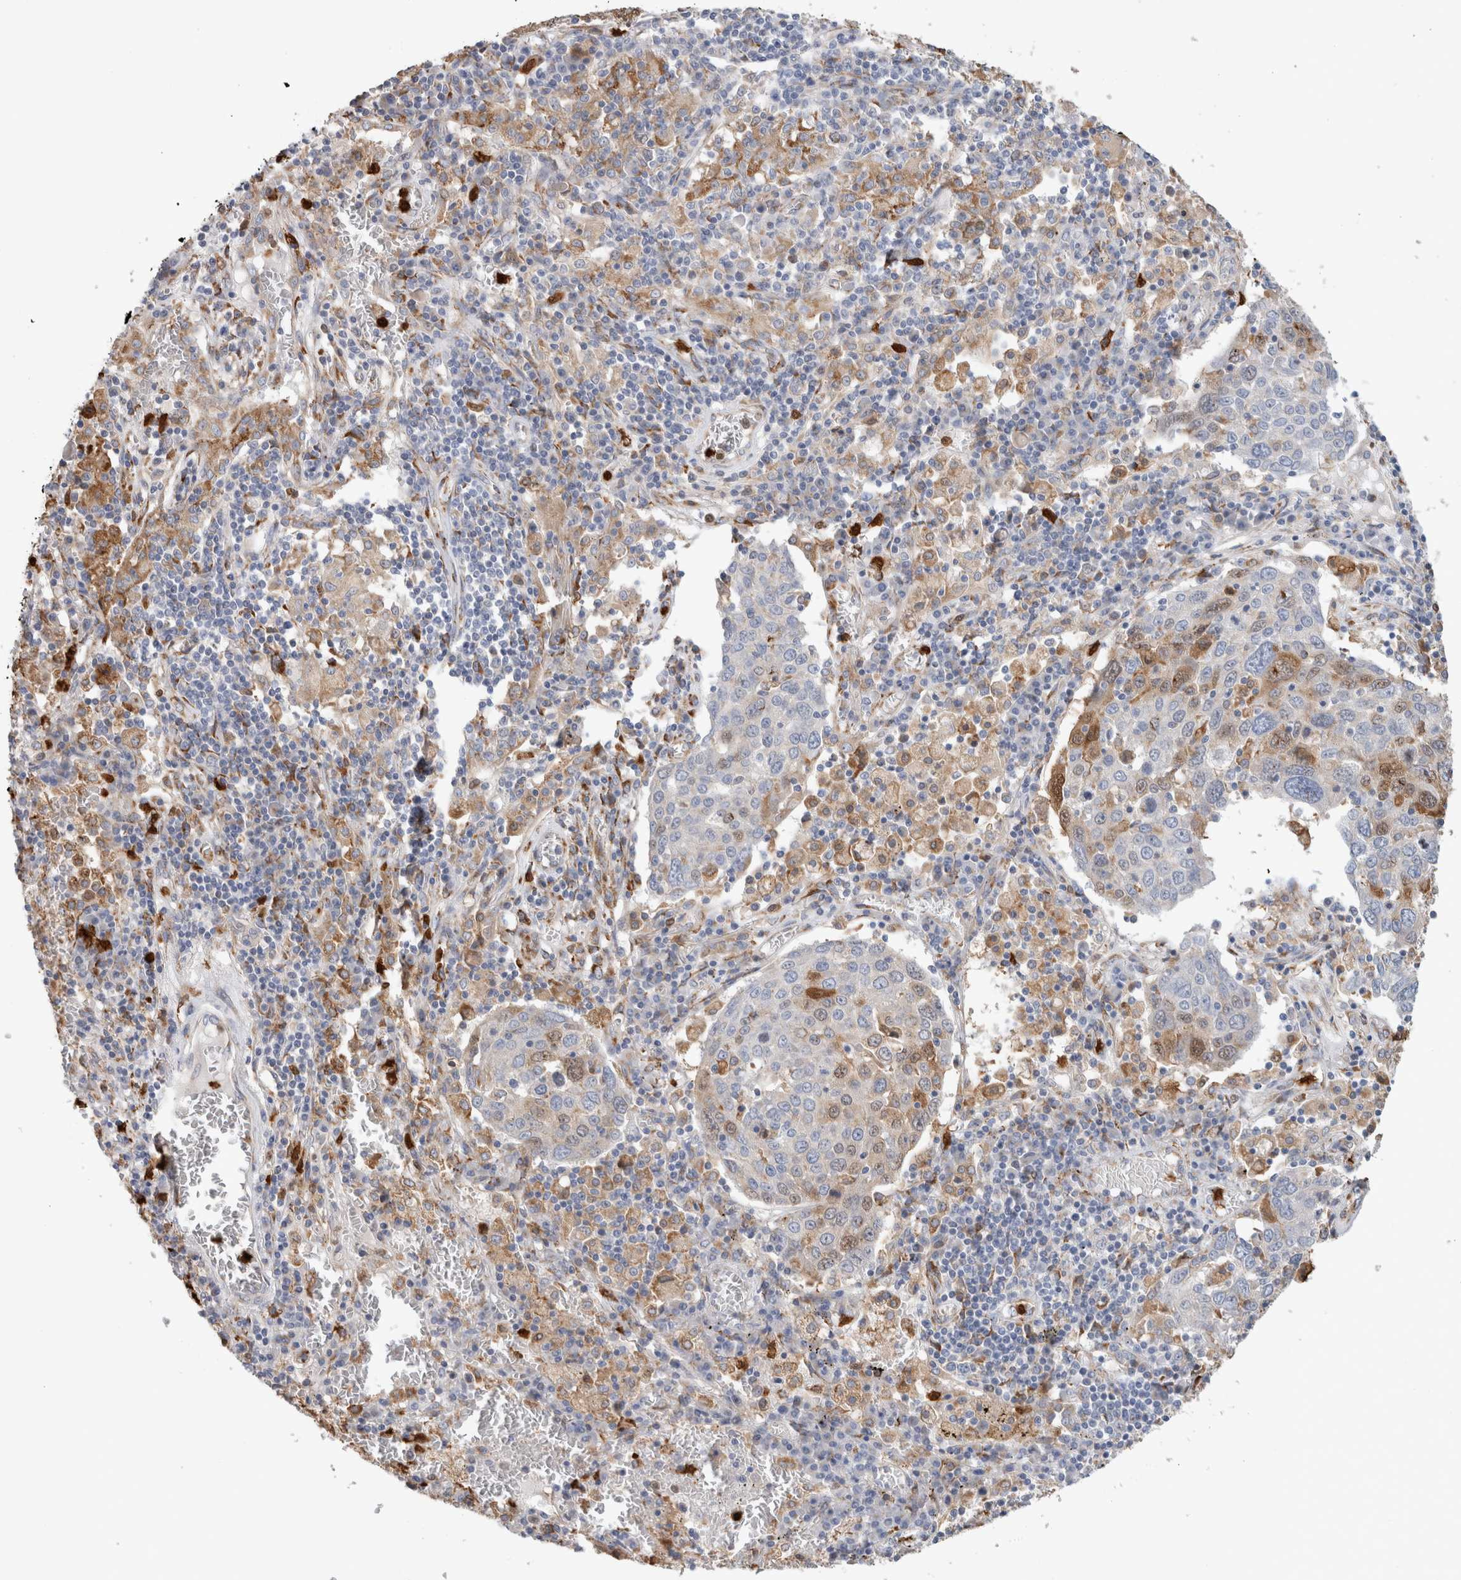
{"staining": {"intensity": "moderate", "quantity": "<25%", "location": "cytoplasmic/membranous"}, "tissue": "lung cancer", "cell_type": "Tumor cells", "image_type": "cancer", "snomed": [{"axis": "morphology", "description": "Squamous cell carcinoma, NOS"}, {"axis": "topography", "description": "Lung"}], "caption": "DAB (3,3'-diaminobenzidine) immunohistochemical staining of lung squamous cell carcinoma exhibits moderate cytoplasmic/membranous protein positivity in about <25% of tumor cells.", "gene": "P4HA1", "patient": {"sex": "male", "age": 65}}